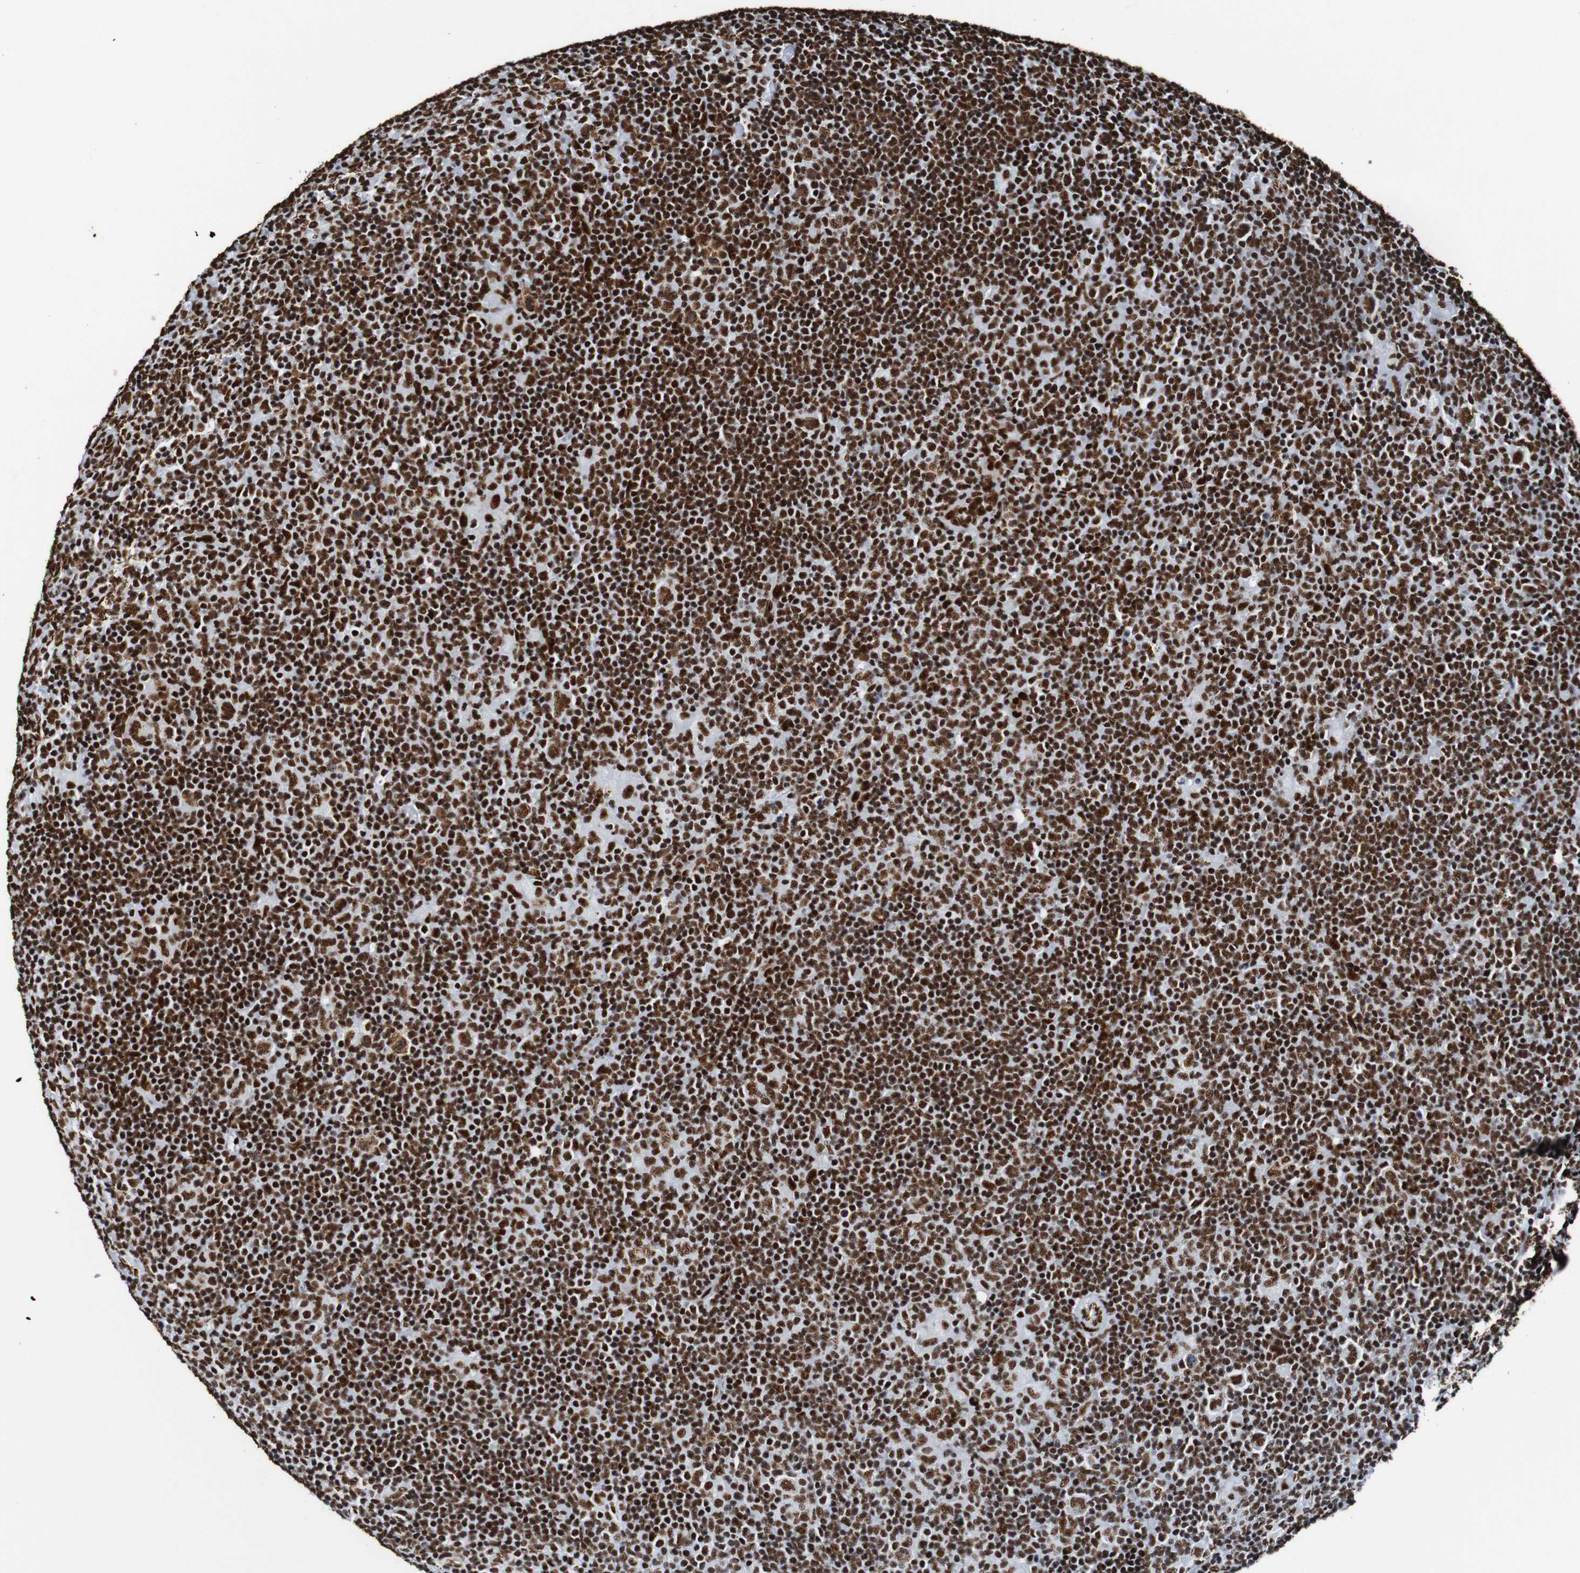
{"staining": {"intensity": "strong", "quantity": ">75%", "location": "cytoplasmic/membranous,nuclear"}, "tissue": "lymphoma", "cell_type": "Tumor cells", "image_type": "cancer", "snomed": [{"axis": "morphology", "description": "Hodgkin's disease, NOS"}, {"axis": "topography", "description": "Lymph node"}], "caption": "Lymphoma stained with a brown dye reveals strong cytoplasmic/membranous and nuclear positive positivity in approximately >75% of tumor cells.", "gene": "SRSF3", "patient": {"sex": "female", "age": 57}}